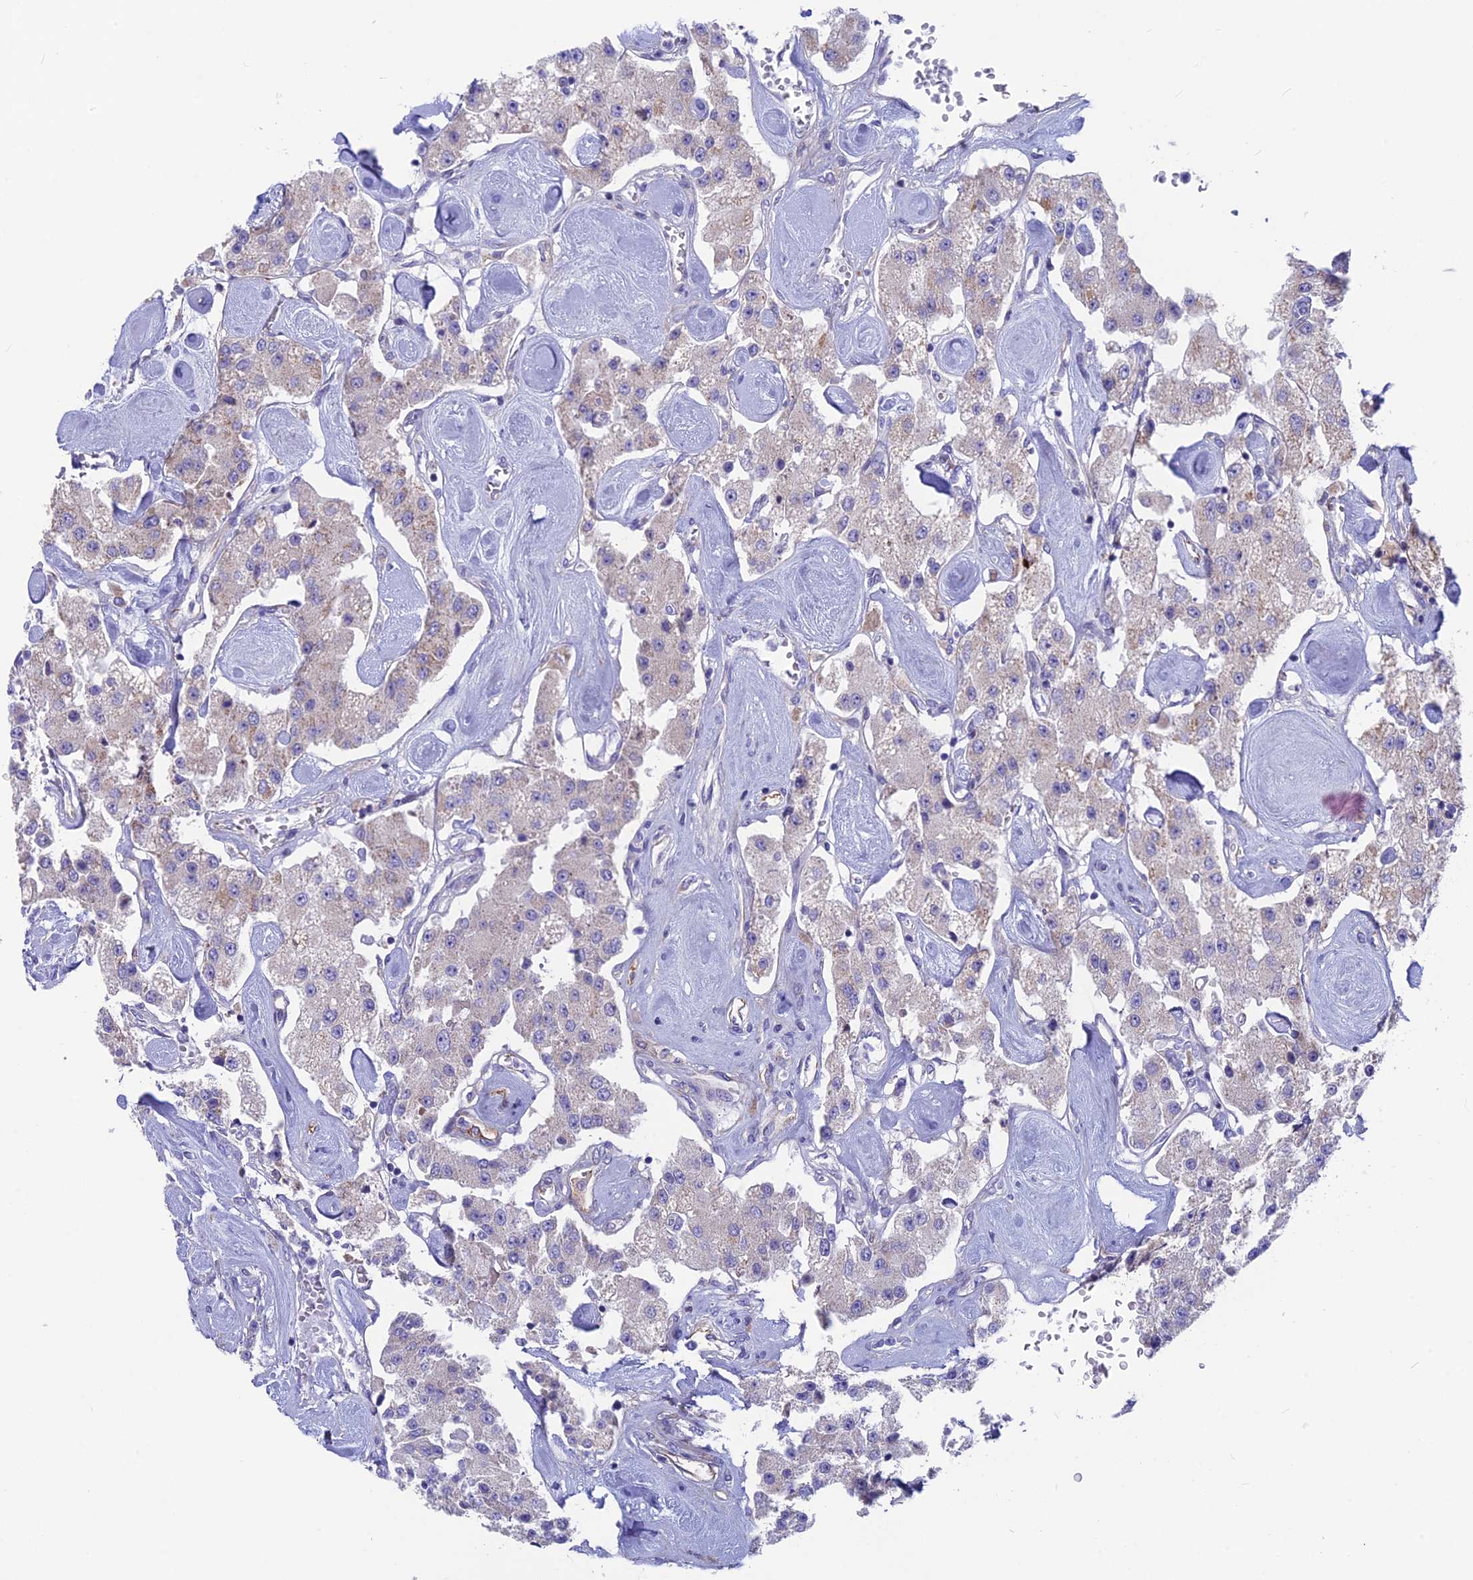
{"staining": {"intensity": "negative", "quantity": "none", "location": "none"}, "tissue": "carcinoid", "cell_type": "Tumor cells", "image_type": "cancer", "snomed": [{"axis": "morphology", "description": "Carcinoid, malignant, NOS"}, {"axis": "topography", "description": "Pancreas"}], "caption": "Human carcinoid stained for a protein using IHC reveals no positivity in tumor cells.", "gene": "PLAC9", "patient": {"sex": "male", "age": 41}}